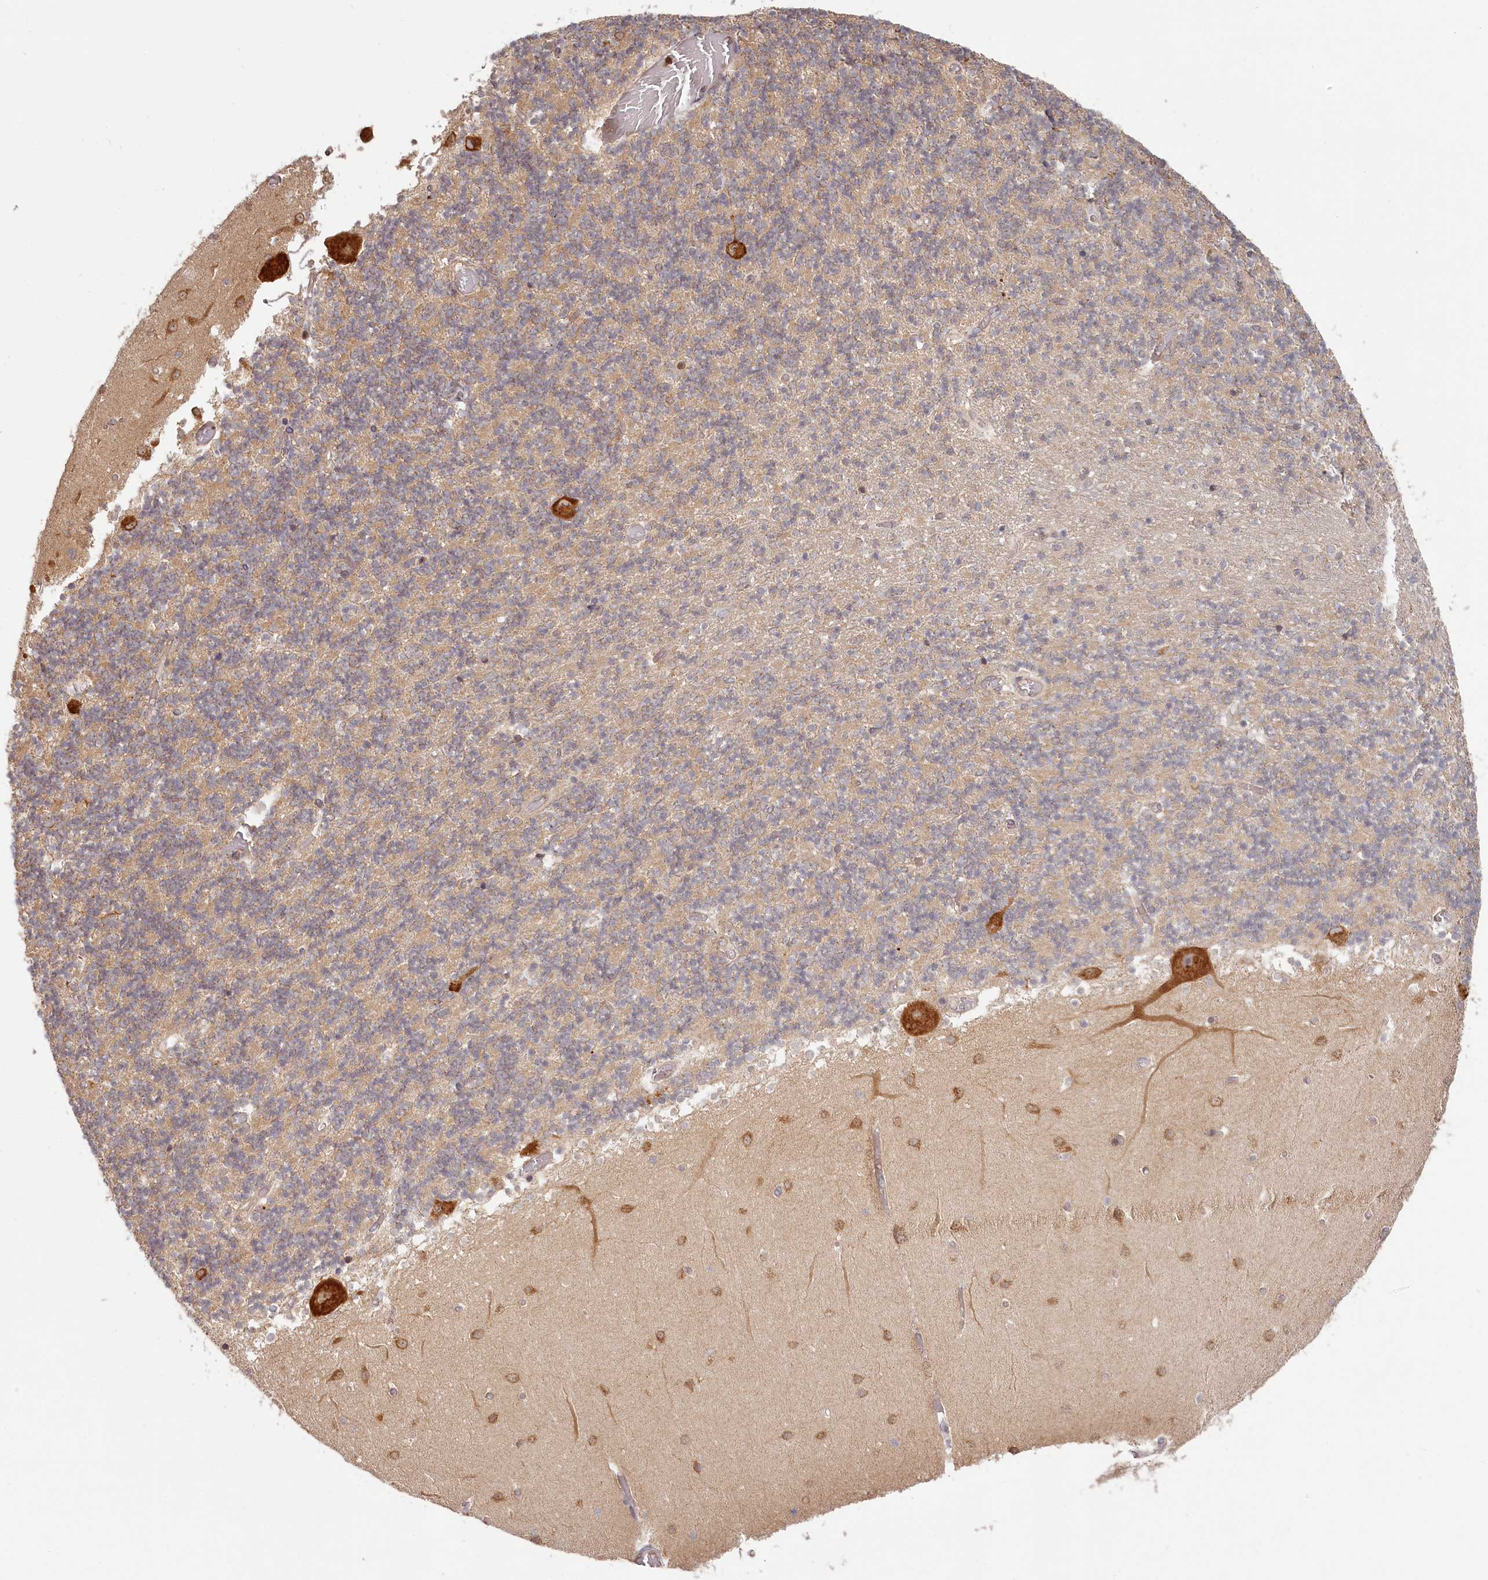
{"staining": {"intensity": "weak", "quantity": "25%-75%", "location": "cytoplasmic/membranous"}, "tissue": "cerebellum", "cell_type": "Cells in granular layer", "image_type": "normal", "snomed": [{"axis": "morphology", "description": "Normal tissue, NOS"}, {"axis": "topography", "description": "Cerebellum"}], "caption": "Weak cytoplasmic/membranous expression for a protein is seen in about 25%-75% of cells in granular layer of unremarkable cerebellum using immunohistochemistry (IHC).", "gene": "TMIE", "patient": {"sex": "female", "age": 28}}